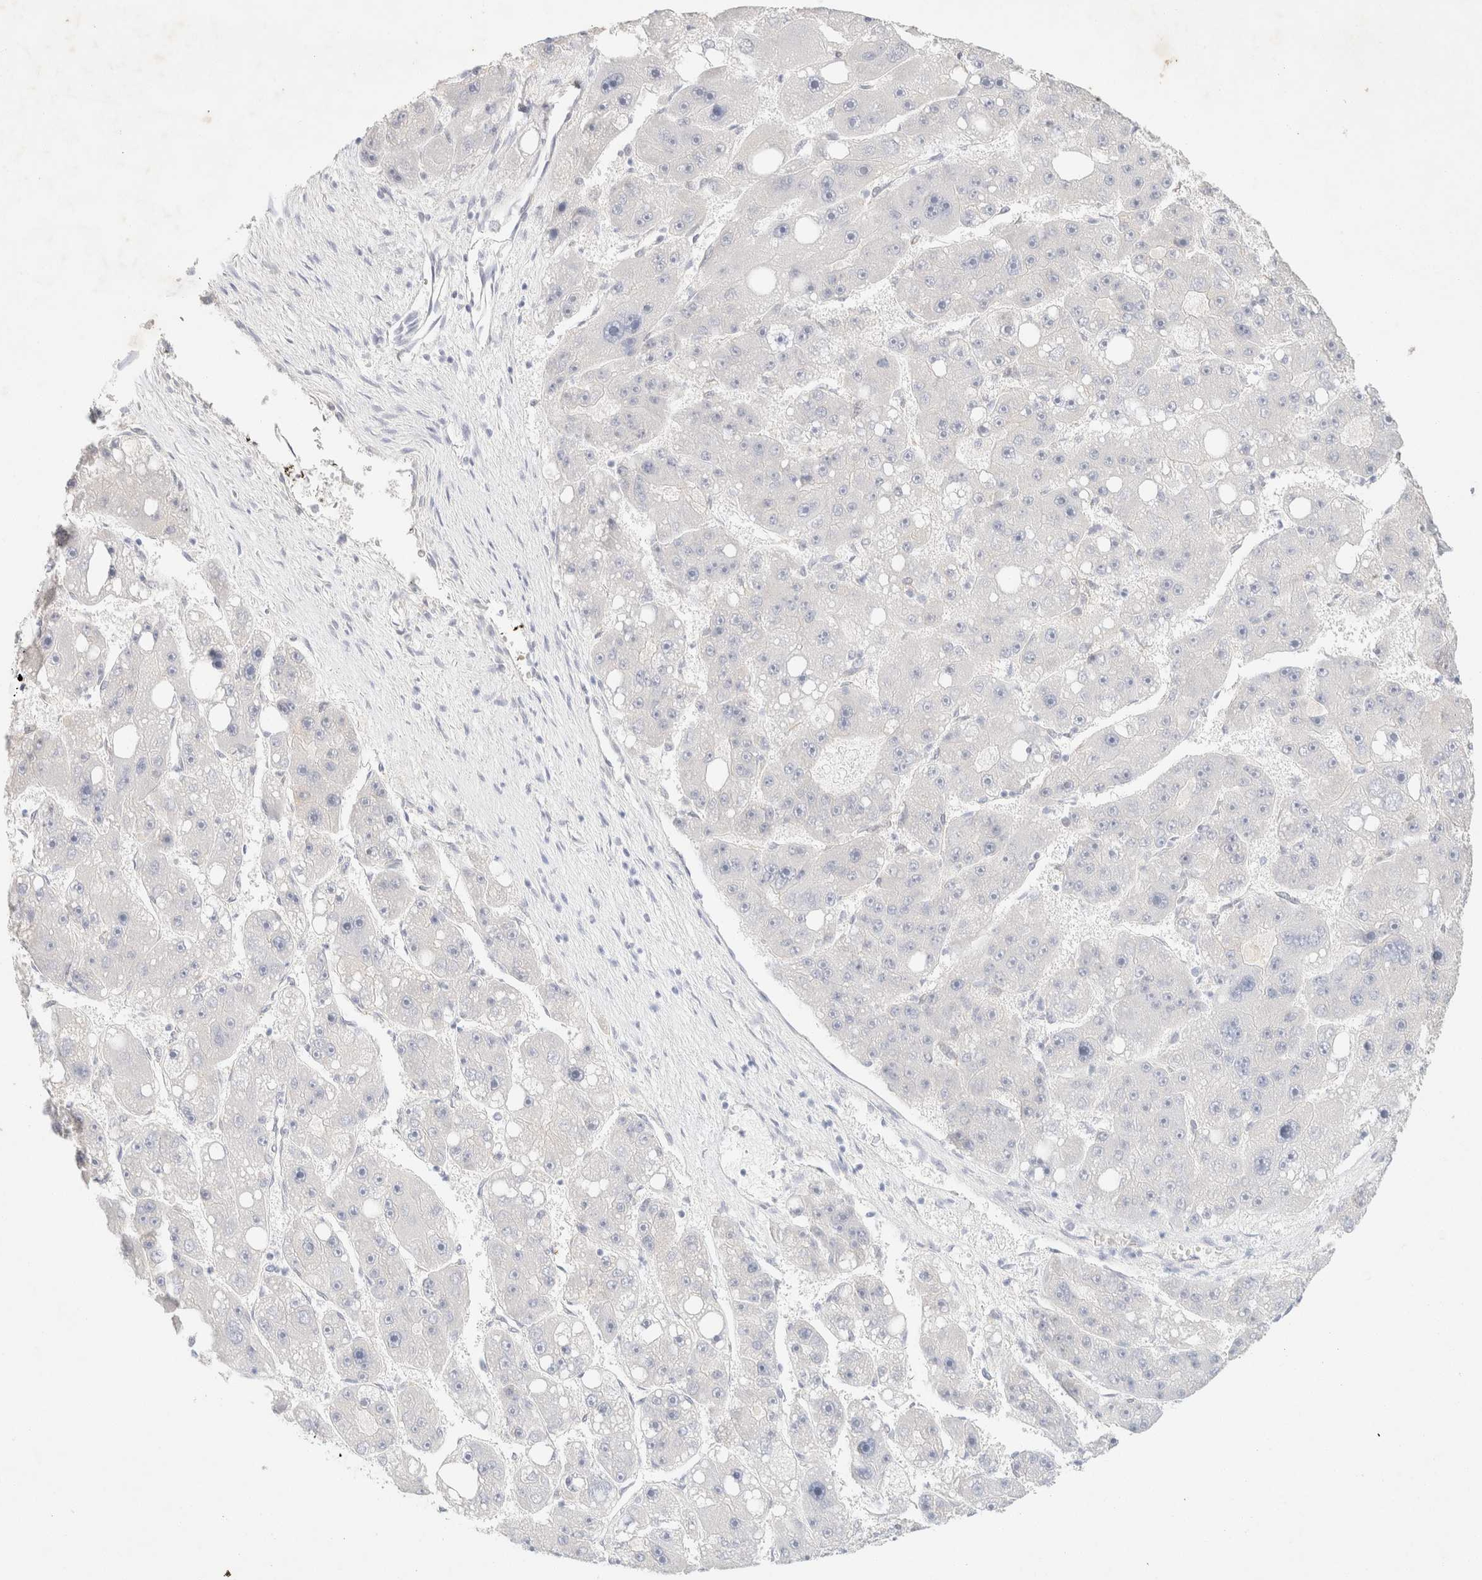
{"staining": {"intensity": "negative", "quantity": "none", "location": "none"}, "tissue": "liver cancer", "cell_type": "Tumor cells", "image_type": "cancer", "snomed": [{"axis": "morphology", "description": "Carcinoma, Hepatocellular, NOS"}, {"axis": "topography", "description": "Liver"}], "caption": "Histopathology image shows no protein expression in tumor cells of liver hepatocellular carcinoma tissue.", "gene": "CSNK1E", "patient": {"sex": "female", "age": 61}}